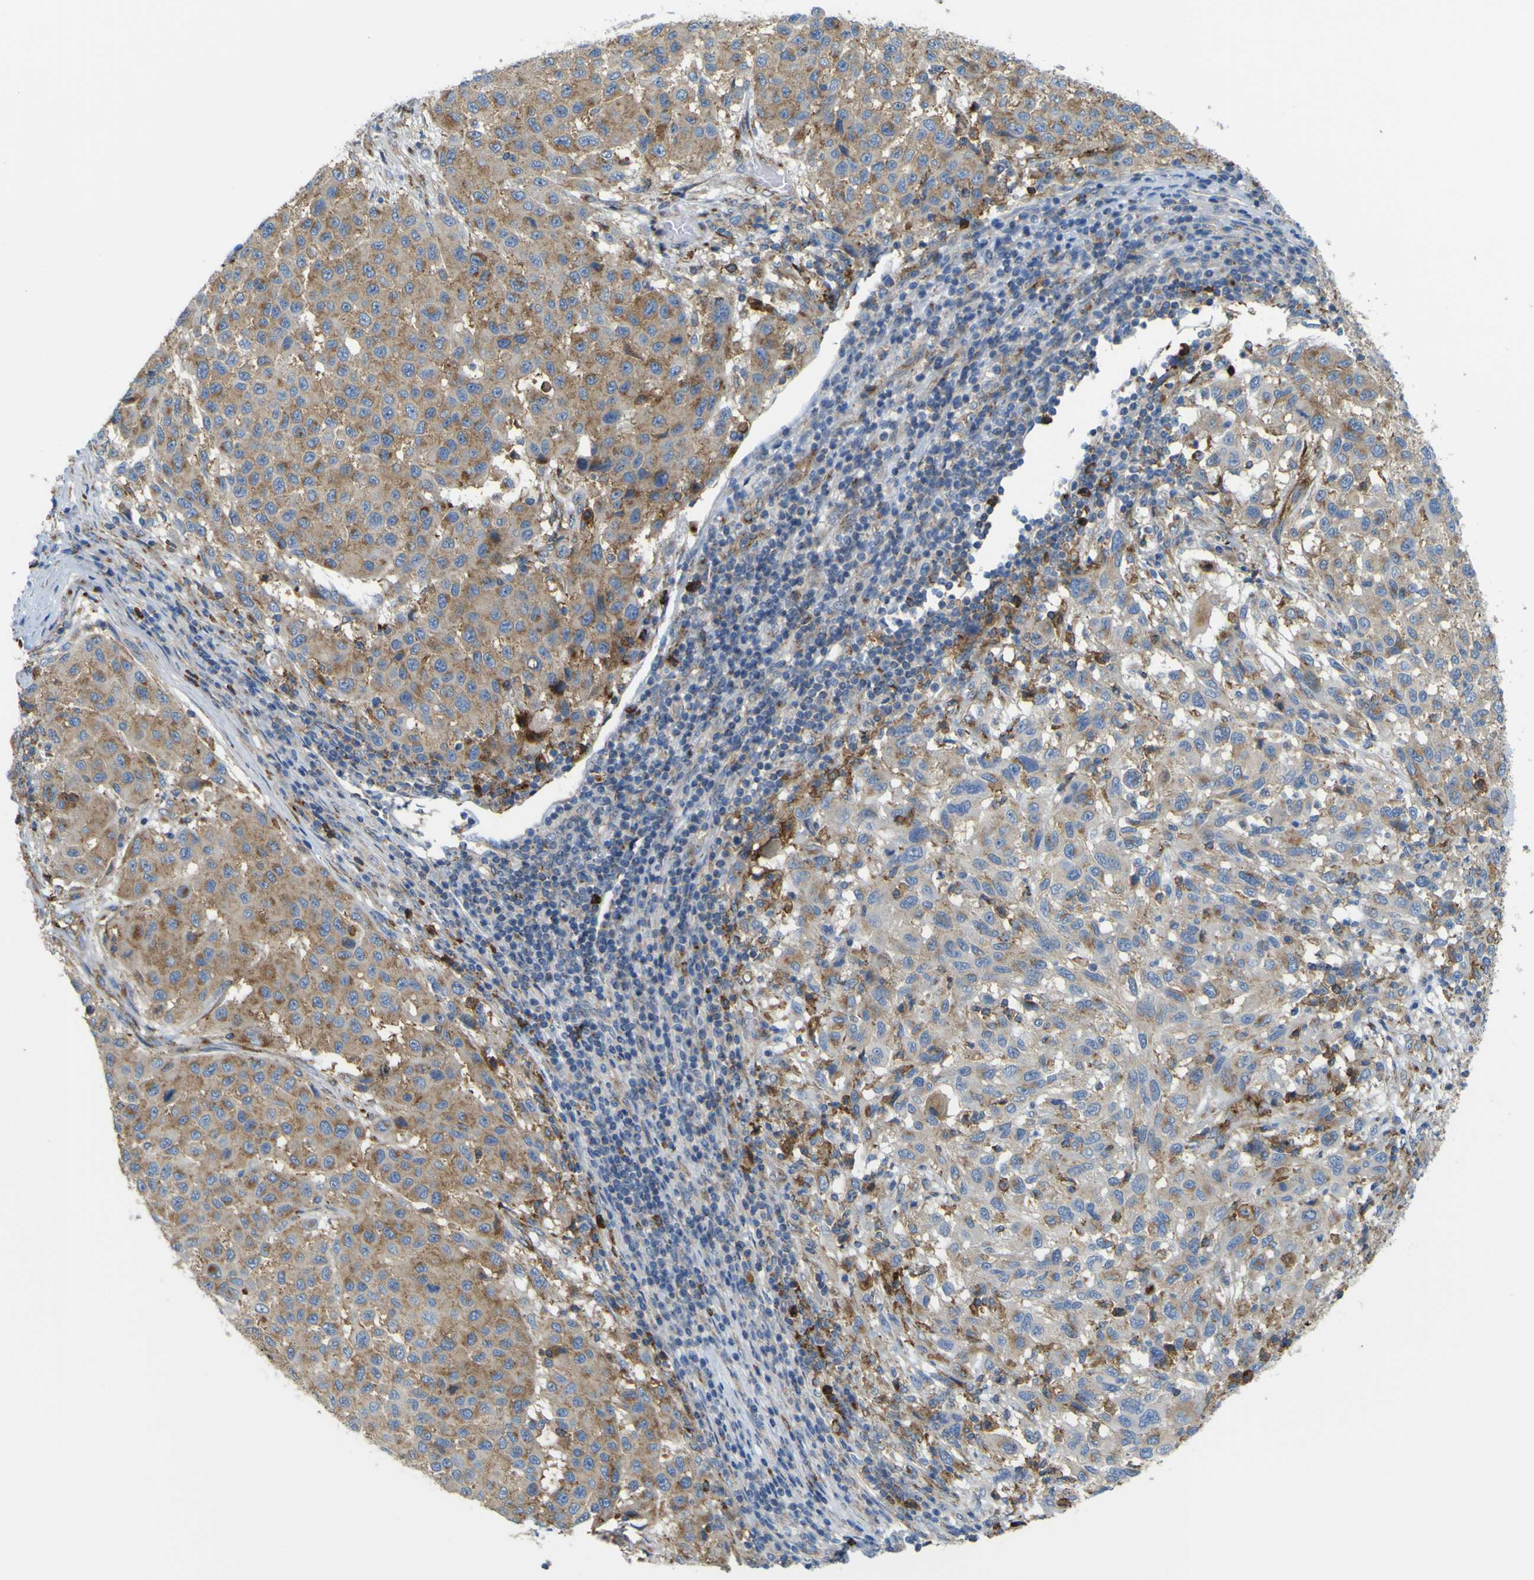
{"staining": {"intensity": "weak", "quantity": ">75%", "location": "cytoplasmic/membranous"}, "tissue": "melanoma", "cell_type": "Tumor cells", "image_type": "cancer", "snomed": [{"axis": "morphology", "description": "Malignant melanoma, Metastatic site"}, {"axis": "topography", "description": "Lymph node"}], "caption": "Human malignant melanoma (metastatic site) stained with a brown dye demonstrates weak cytoplasmic/membranous positive positivity in approximately >75% of tumor cells.", "gene": "IGF2R", "patient": {"sex": "male", "age": 61}}